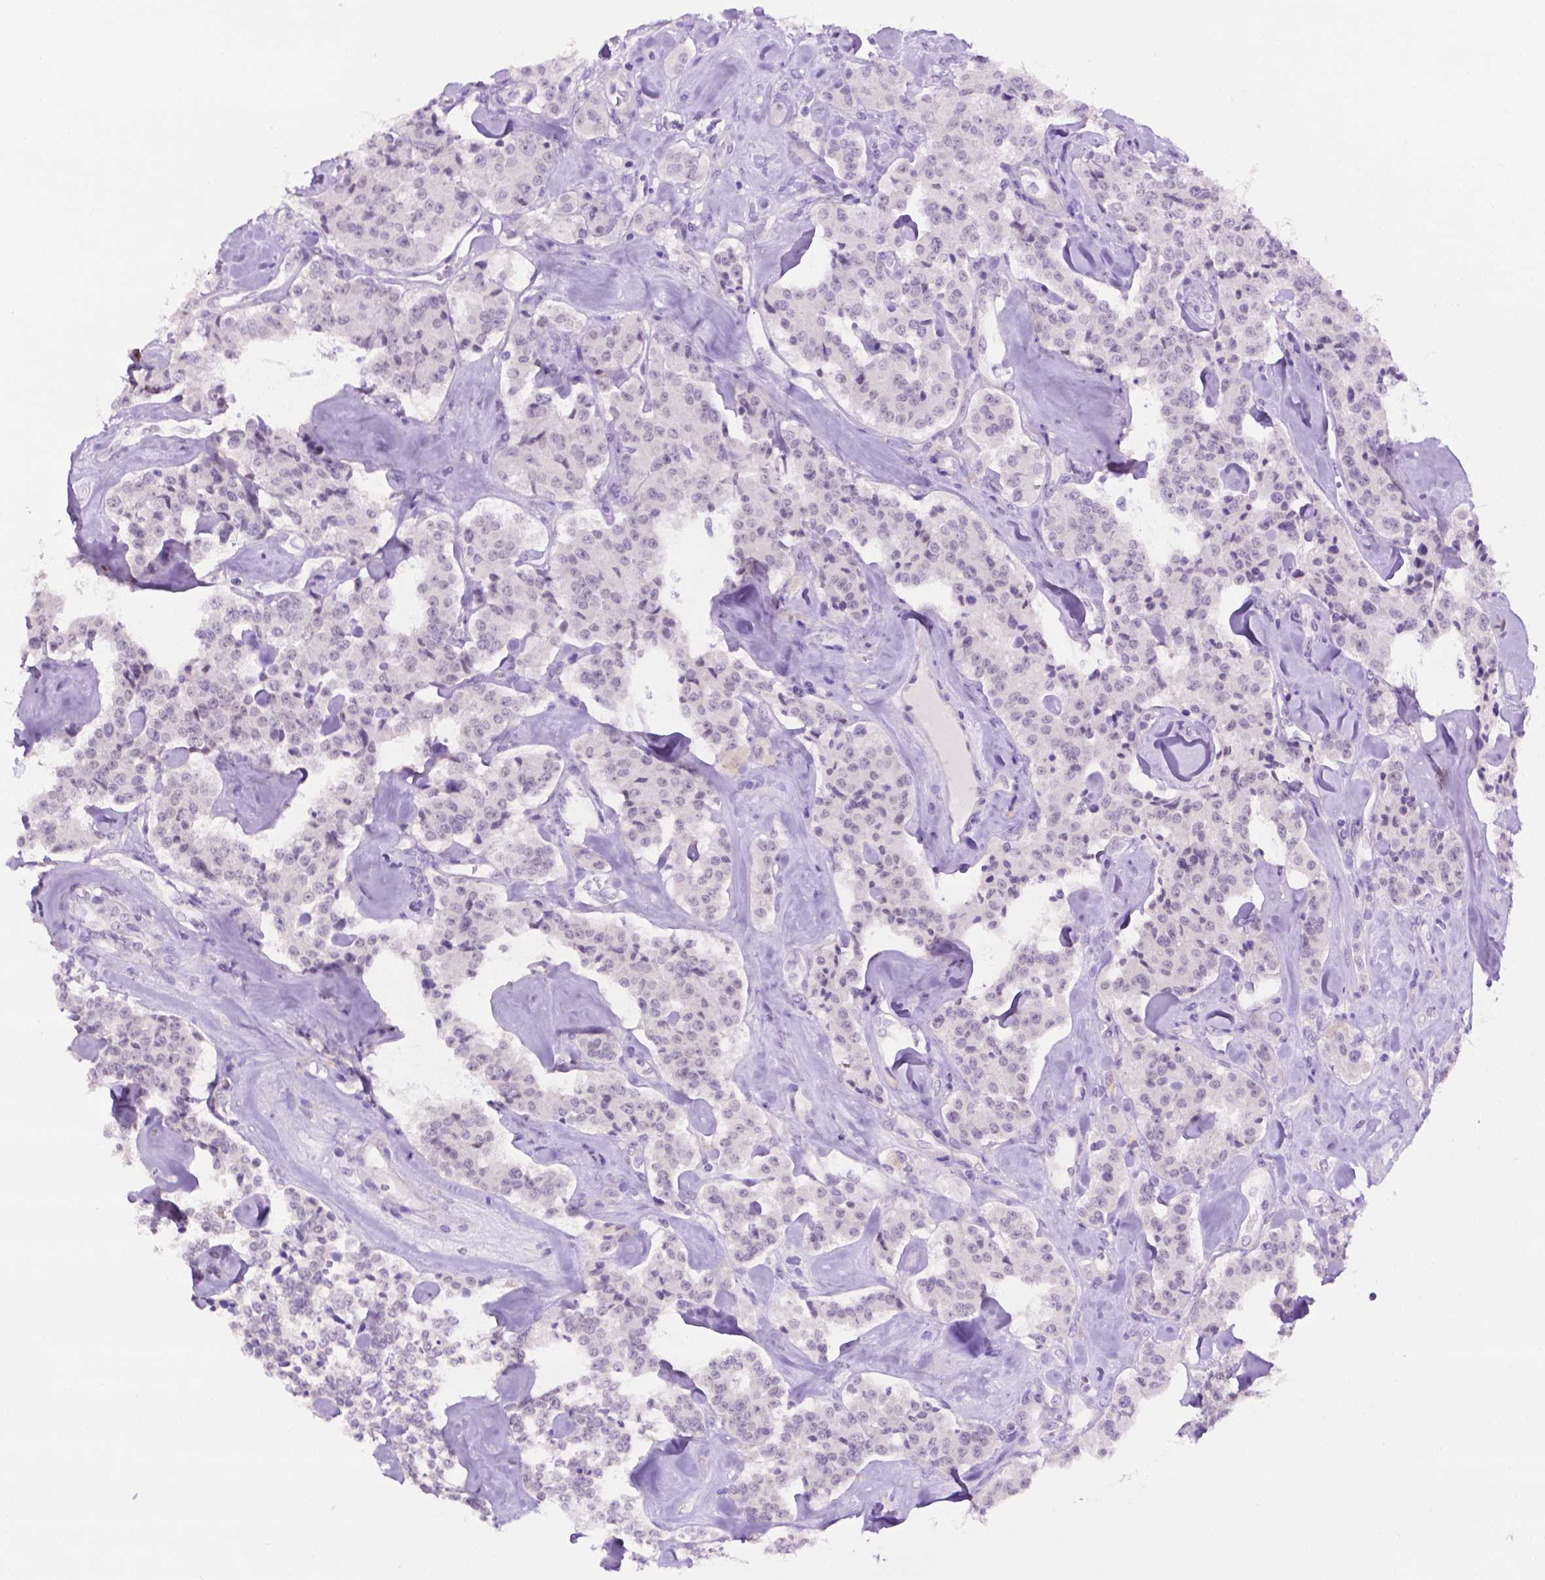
{"staining": {"intensity": "negative", "quantity": "none", "location": "none"}, "tissue": "carcinoid", "cell_type": "Tumor cells", "image_type": "cancer", "snomed": [{"axis": "morphology", "description": "Carcinoid, malignant, NOS"}, {"axis": "topography", "description": "Pancreas"}], "caption": "A photomicrograph of malignant carcinoid stained for a protein displays no brown staining in tumor cells. The staining is performed using DAB (3,3'-diaminobenzidine) brown chromogen with nuclei counter-stained in using hematoxylin.", "gene": "TACSTD2", "patient": {"sex": "male", "age": 41}}